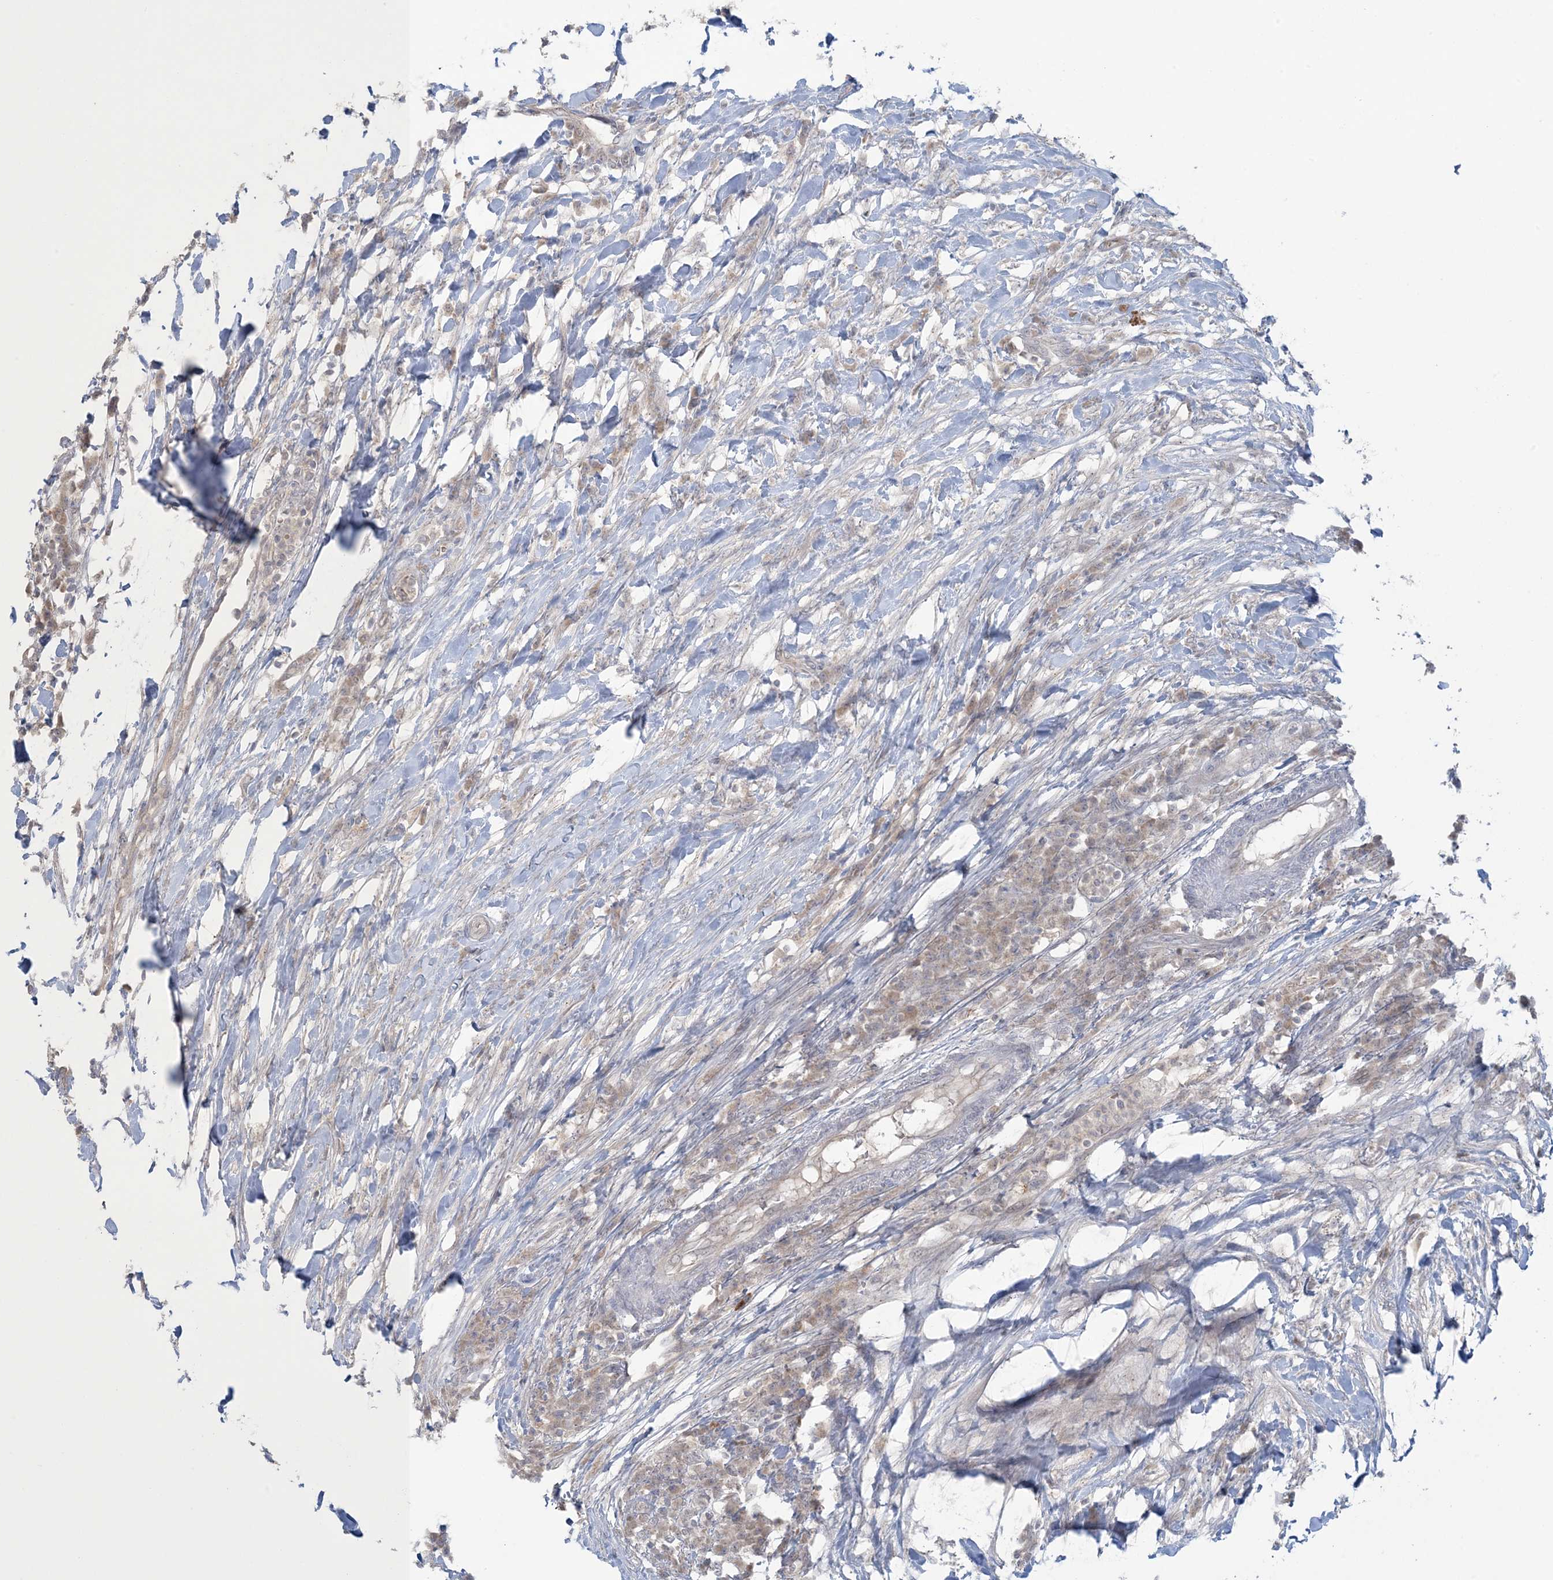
{"staining": {"intensity": "weak", "quantity": "25%-75%", "location": "cytoplasmic/membranous"}, "tissue": "colorectal cancer", "cell_type": "Tumor cells", "image_type": "cancer", "snomed": [{"axis": "morphology", "description": "Adenocarcinoma, NOS"}, {"axis": "topography", "description": "Colon"}], "caption": "High-power microscopy captured an immunohistochemistry histopathology image of colorectal cancer, revealing weak cytoplasmic/membranous expression in approximately 25%-75% of tumor cells.", "gene": "NRBP2", "patient": {"sex": "male", "age": 83}}